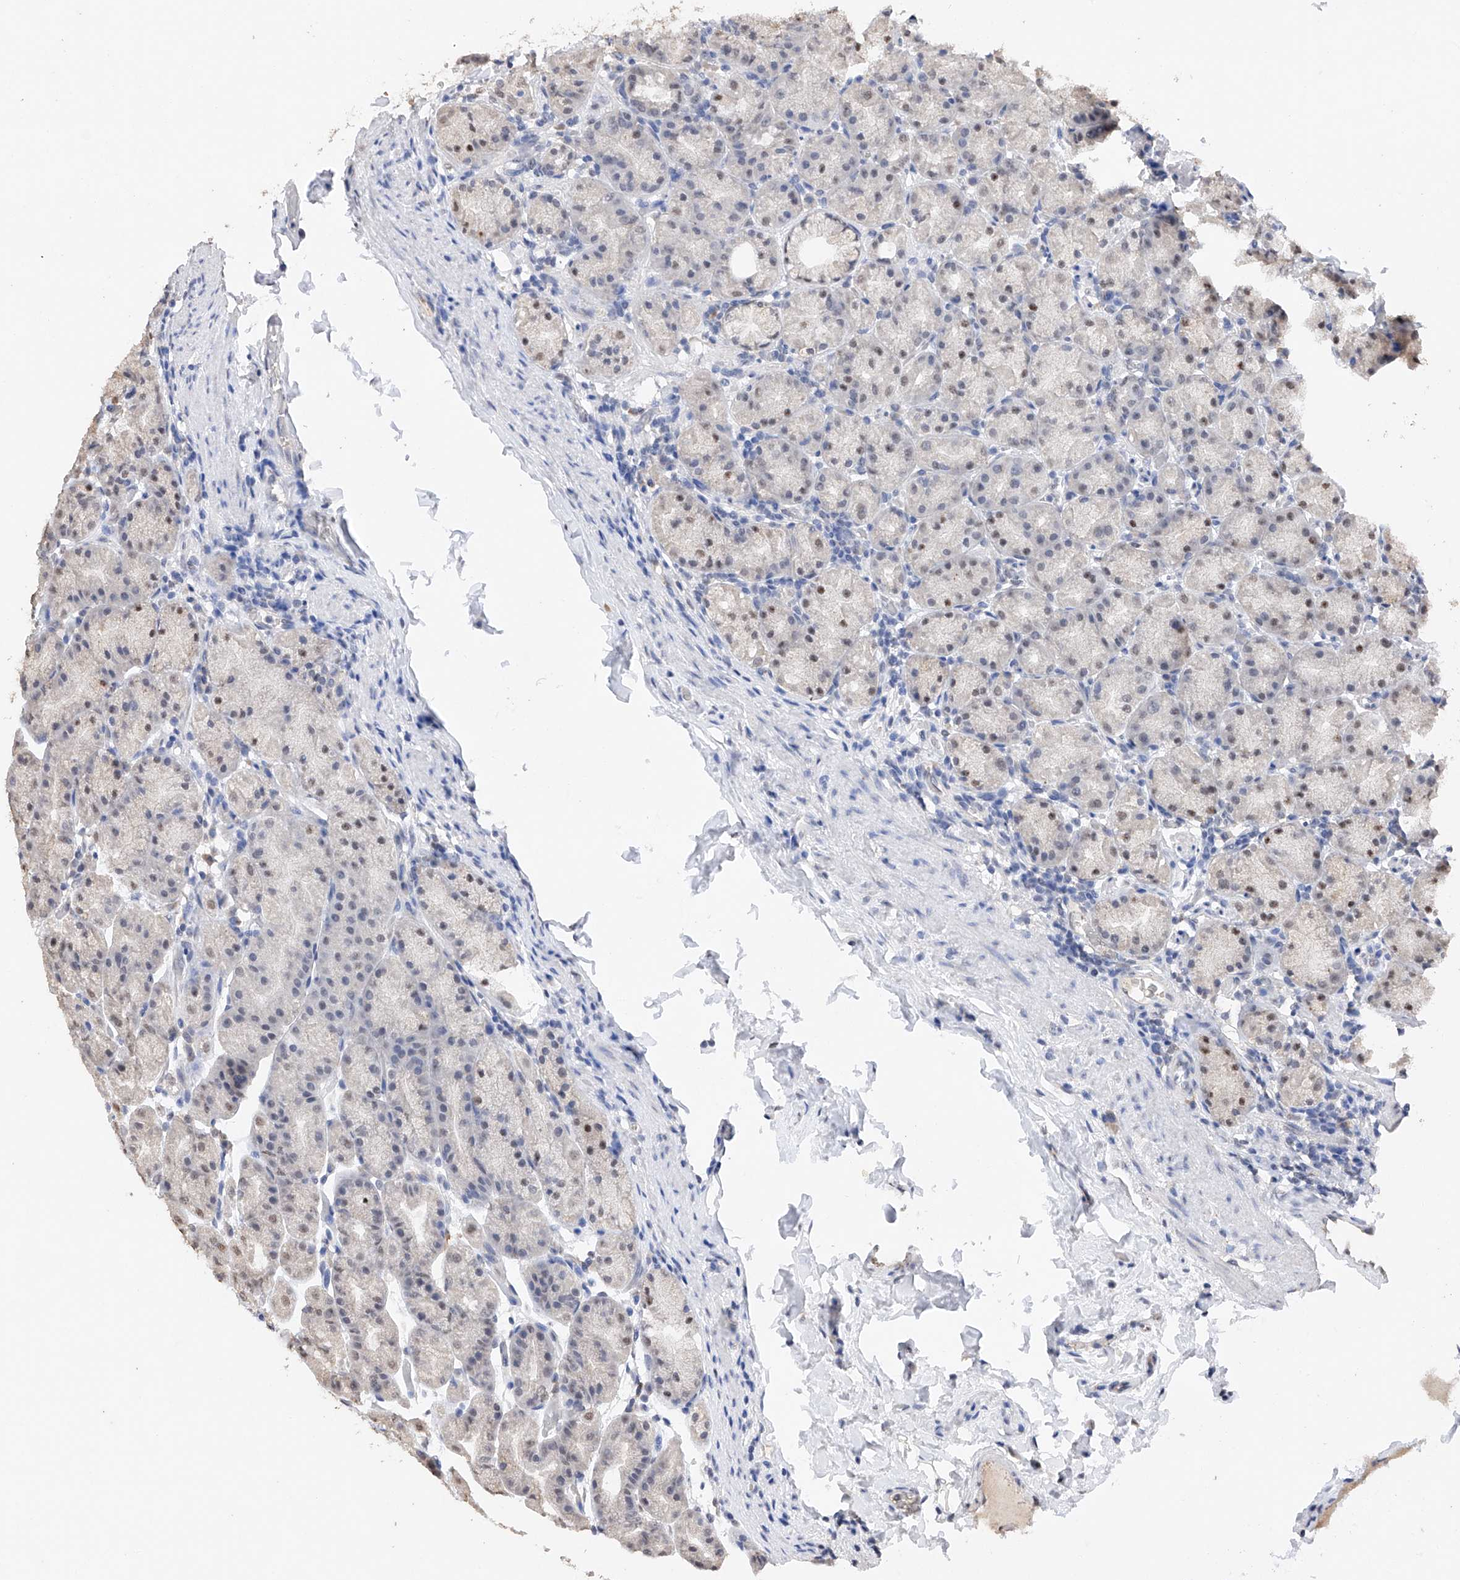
{"staining": {"intensity": "moderate", "quantity": "<25%", "location": "nuclear"}, "tissue": "stomach", "cell_type": "Glandular cells", "image_type": "normal", "snomed": [{"axis": "morphology", "description": "Normal tissue, NOS"}, {"axis": "topography", "description": "Stomach, upper"}], "caption": "A high-resolution image shows immunohistochemistry staining of benign stomach, which demonstrates moderate nuclear positivity in approximately <25% of glandular cells. Immunohistochemistry stains the protein in brown and the nuclei are stained blue.", "gene": "DMAP1", "patient": {"sex": "male", "age": 68}}